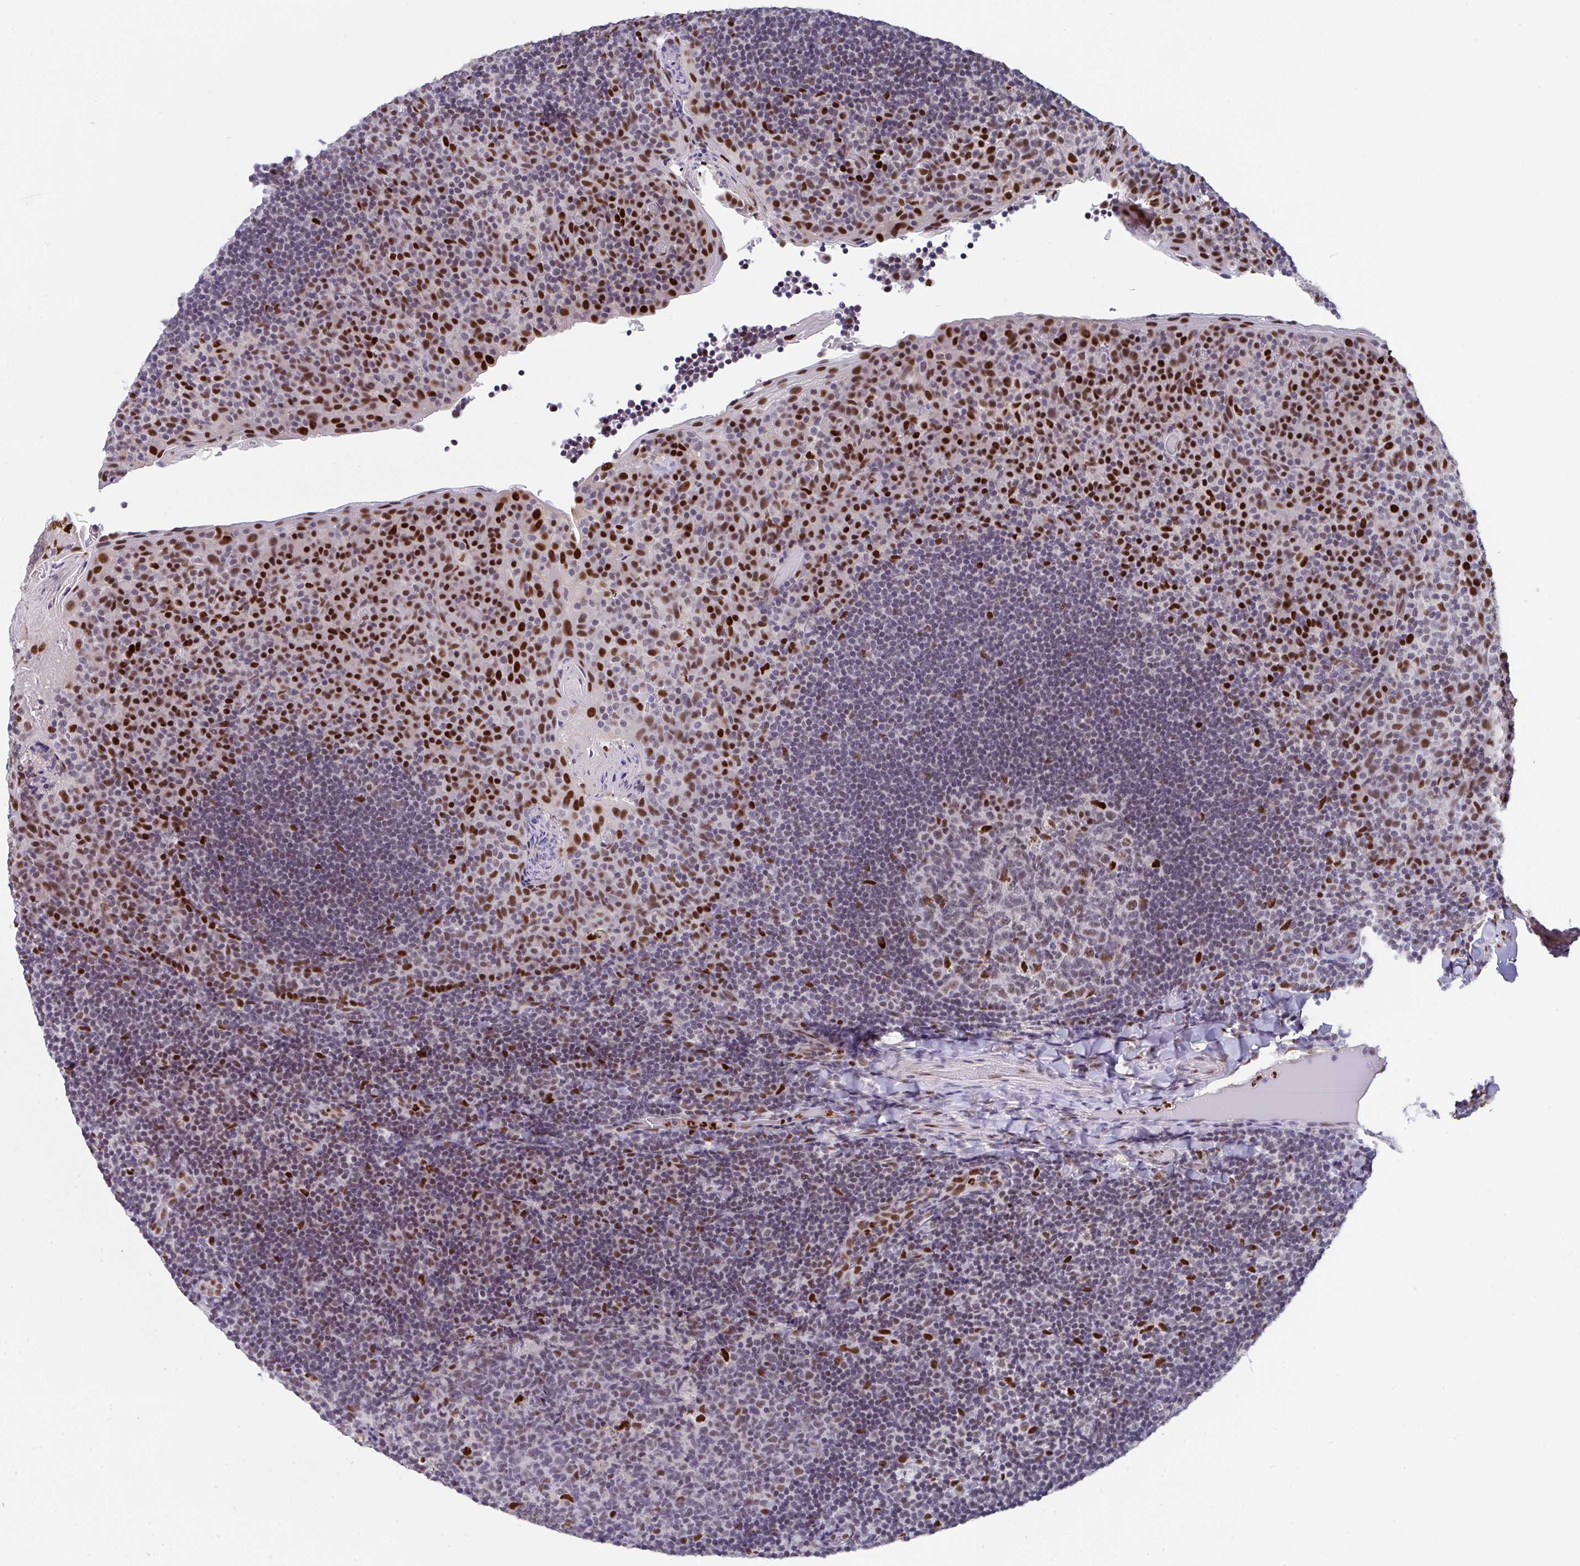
{"staining": {"intensity": "strong", "quantity": "<25%", "location": "nuclear"}, "tissue": "tonsil", "cell_type": "Germinal center cells", "image_type": "normal", "snomed": [{"axis": "morphology", "description": "Normal tissue, NOS"}, {"axis": "topography", "description": "Tonsil"}], "caption": "Protein analysis of normal tonsil exhibits strong nuclear staining in about <25% of germinal center cells.", "gene": "JDP2", "patient": {"sex": "male", "age": 17}}